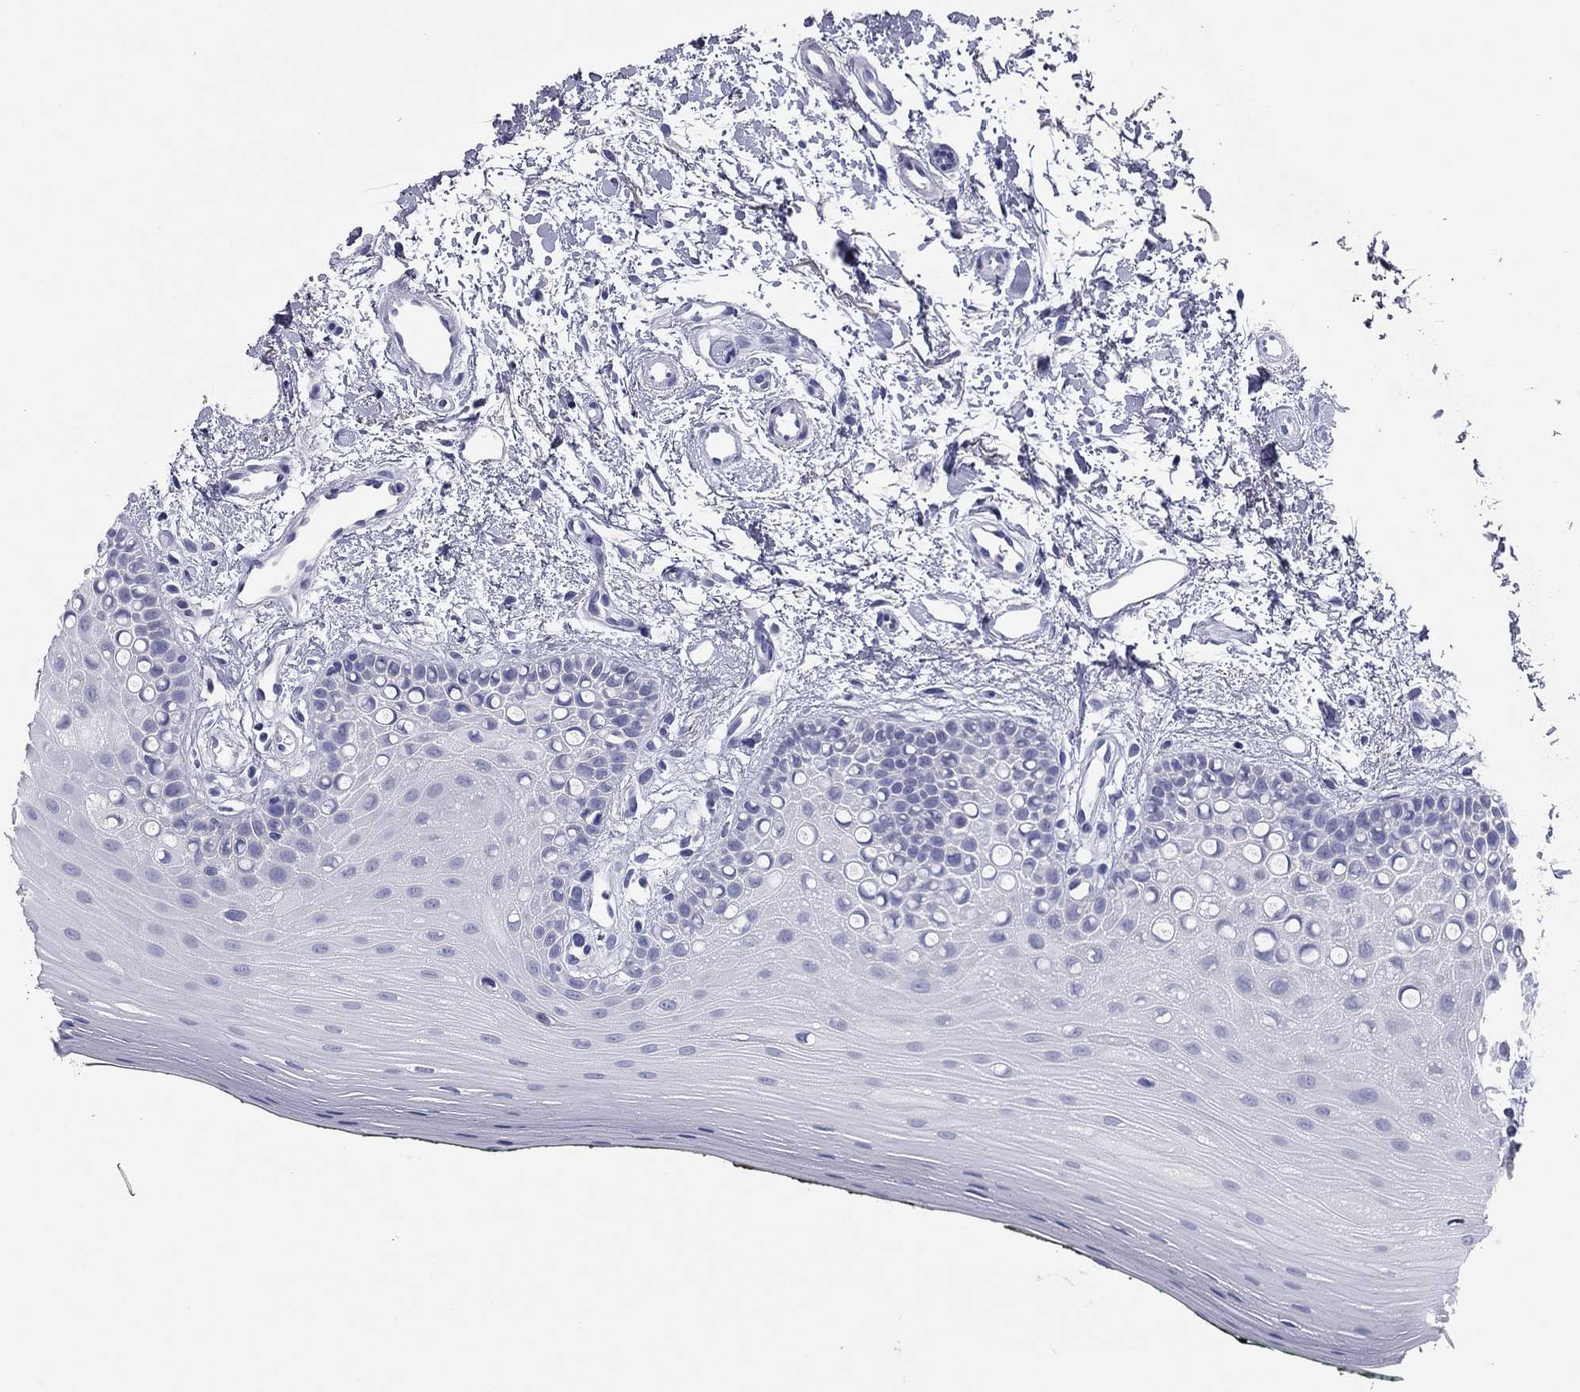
{"staining": {"intensity": "negative", "quantity": "none", "location": "none"}, "tissue": "oral mucosa", "cell_type": "Squamous epithelial cells", "image_type": "normal", "snomed": [{"axis": "morphology", "description": "Normal tissue, NOS"}, {"axis": "topography", "description": "Oral tissue"}], "caption": "IHC of unremarkable oral mucosa exhibits no staining in squamous epithelial cells. (Stains: DAB (3,3'-diaminobenzidine) IHC with hematoxylin counter stain, Microscopy: brightfield microscopy at high magnification).", "gene": "ABCC2", "patient": {"sex": "female", "age": 78}}